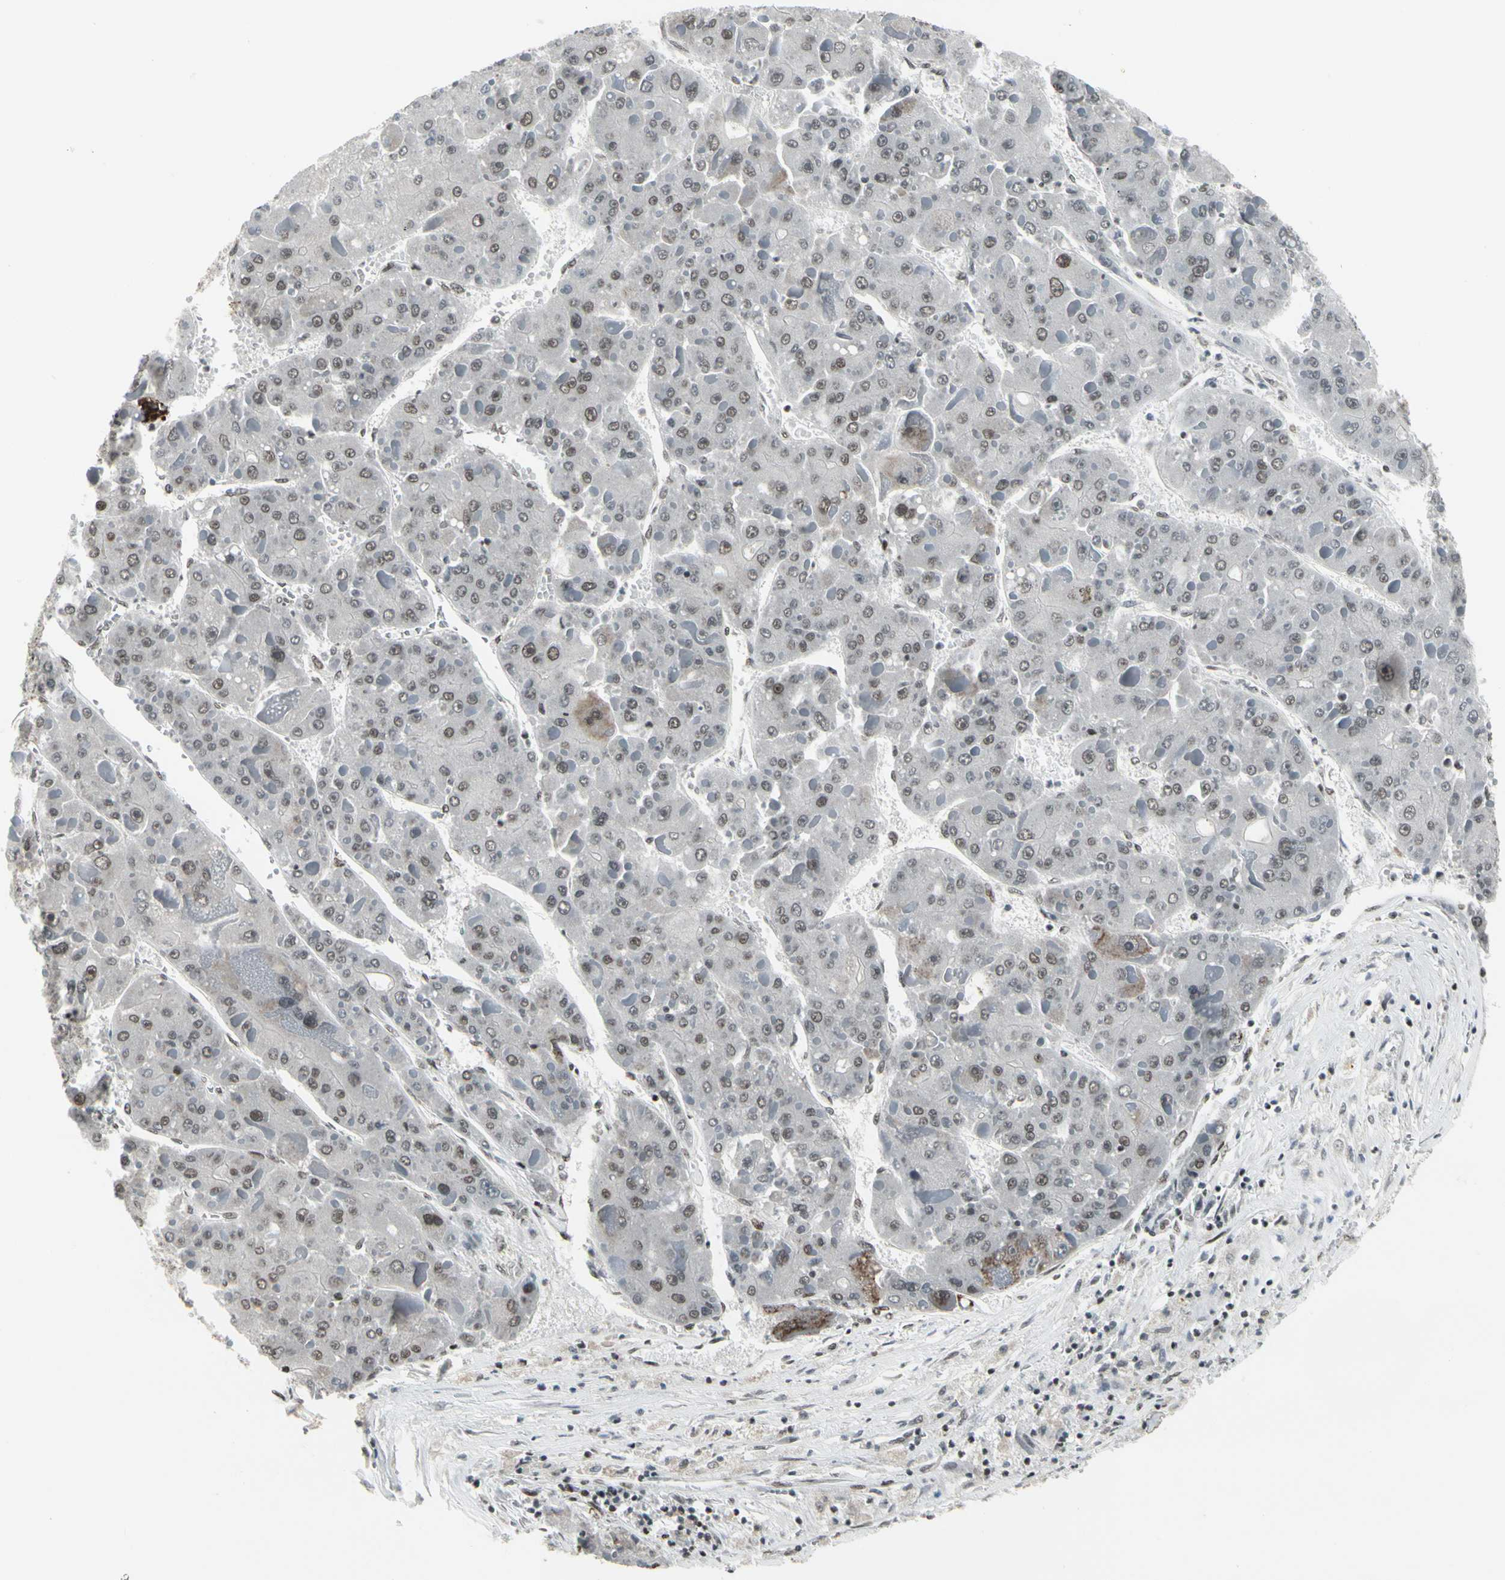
{"staining": {"intensity": "moderate", "quantity": ">75%", "location": "nuclear"}, "tissue": "liver cancer", "cell_type": "Tumor cells", "image_type": "cancer", "snomed": [{"axis": "morphology", "description": "Carcinoma, Hepatocellular, NOS"}, {"axis": "topography", "description": "Liver"}], "caption": "About >75% of tumor cells in liver hepatocellular carcinoma demonstrate moderate nuclear protein positivity as visualized by brown immunohistochemical staining.", "gene": "HMG20A", "patient": {"sex": "female", "age": 73}}